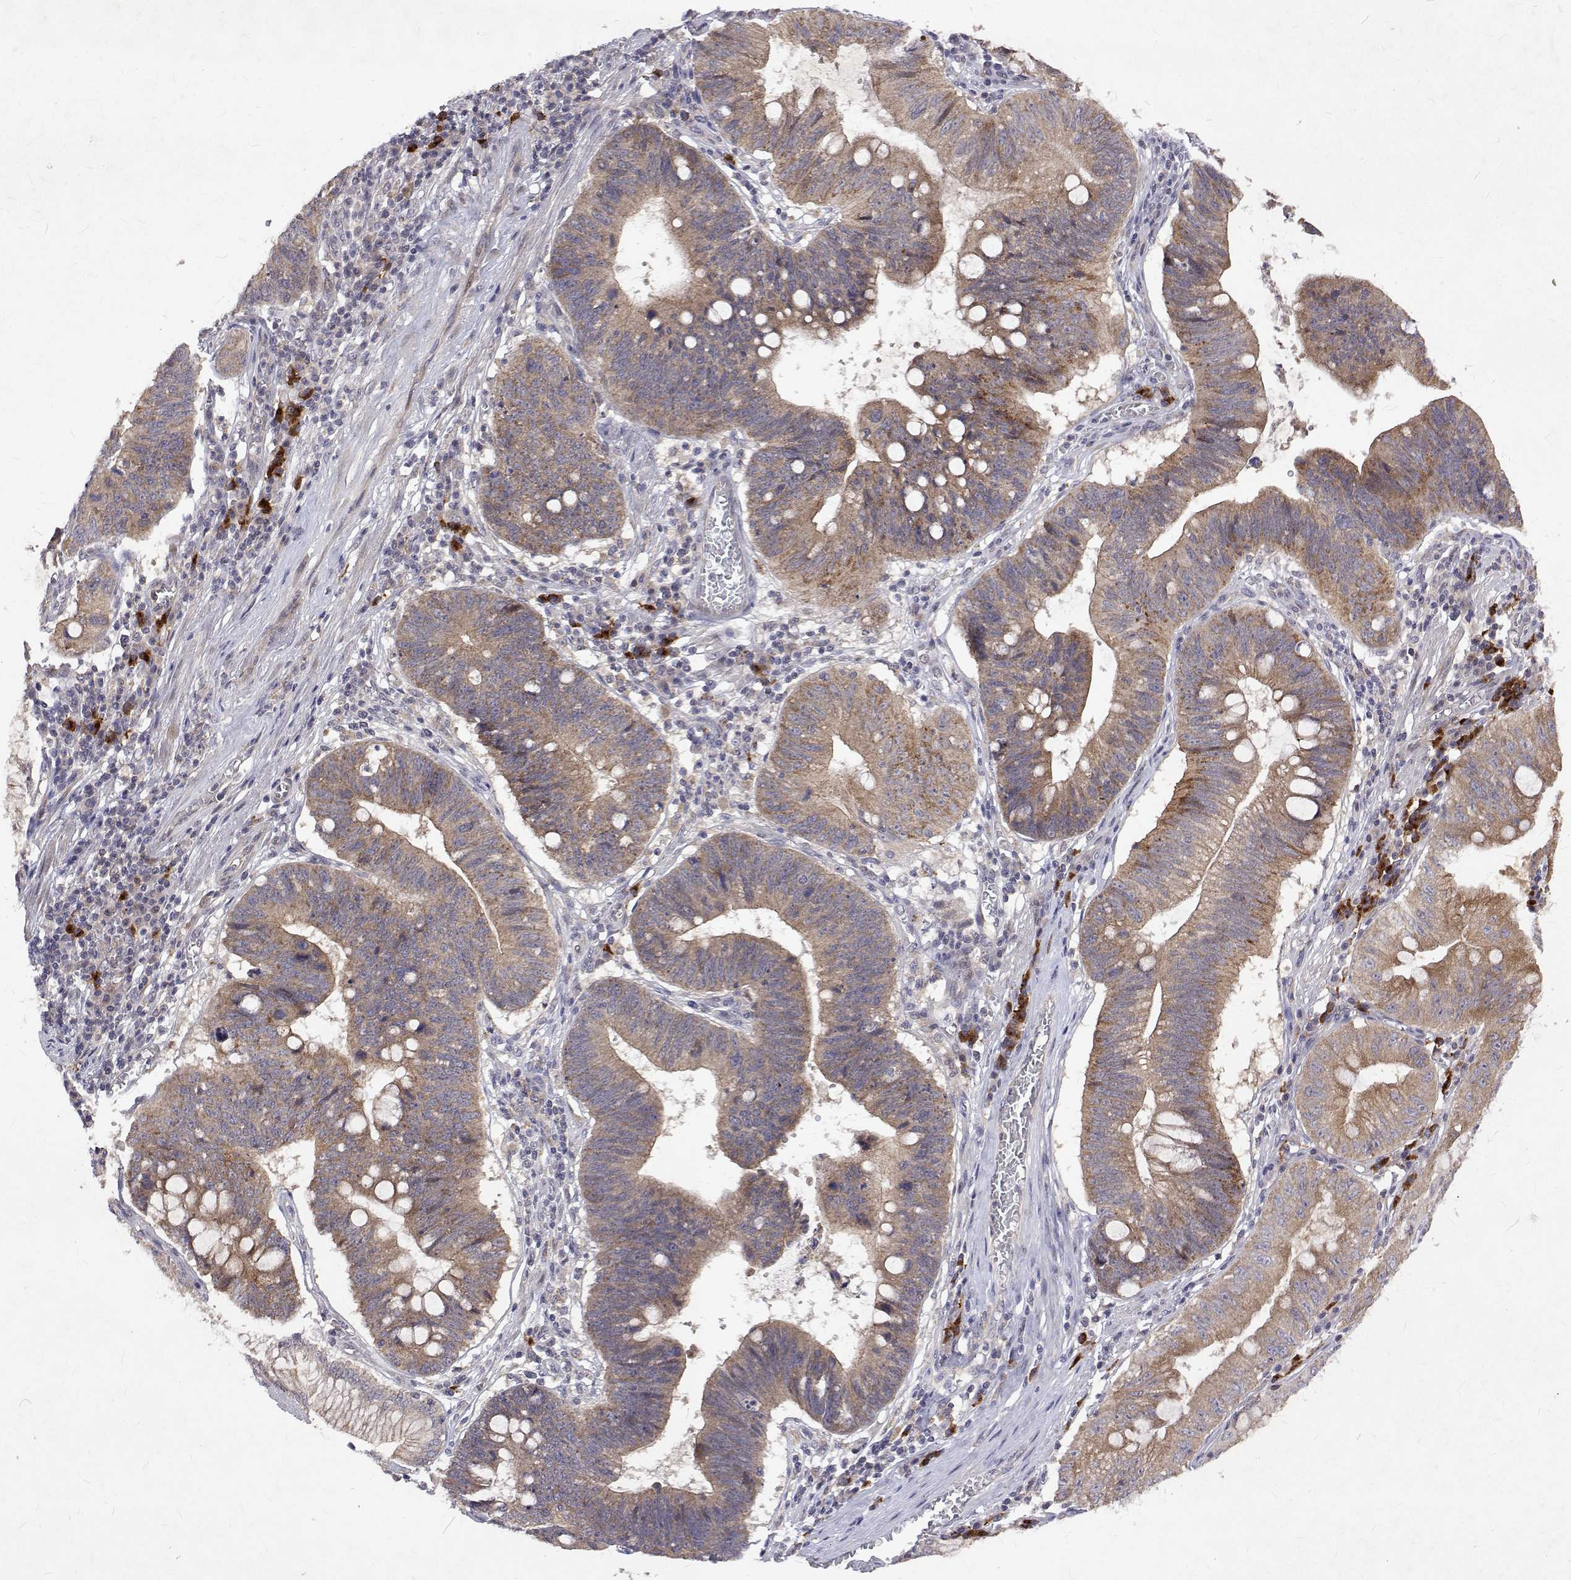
{"staining": {"intensity": "moderate", "quantity": ">75%", "location": "cytoplasmic/membranous"}, "tissue": "stomach cancer", "cell_type": "Tumor cells", "image_type": "cancer", "snomed": [{"axis": "morphology", "description": "Adenocarcinoma, NOS"}, {"axis": "topography", "description": "Stomach"}], "caption": "IHC staining of stomach cancer (adenocarcinoma), which displays medium levels of moderate cytoplasmic/membranous positivity in approximately >75% of tumor cells indicating moderate cytoplasmic/membranous protein expression. The staining was performed using DAB (brown) for protein detection and nuclei were counterstained in hematoxylin (blue).", "gene": "ALKBH8", "patient": {"sex": "male", "age": 59}}